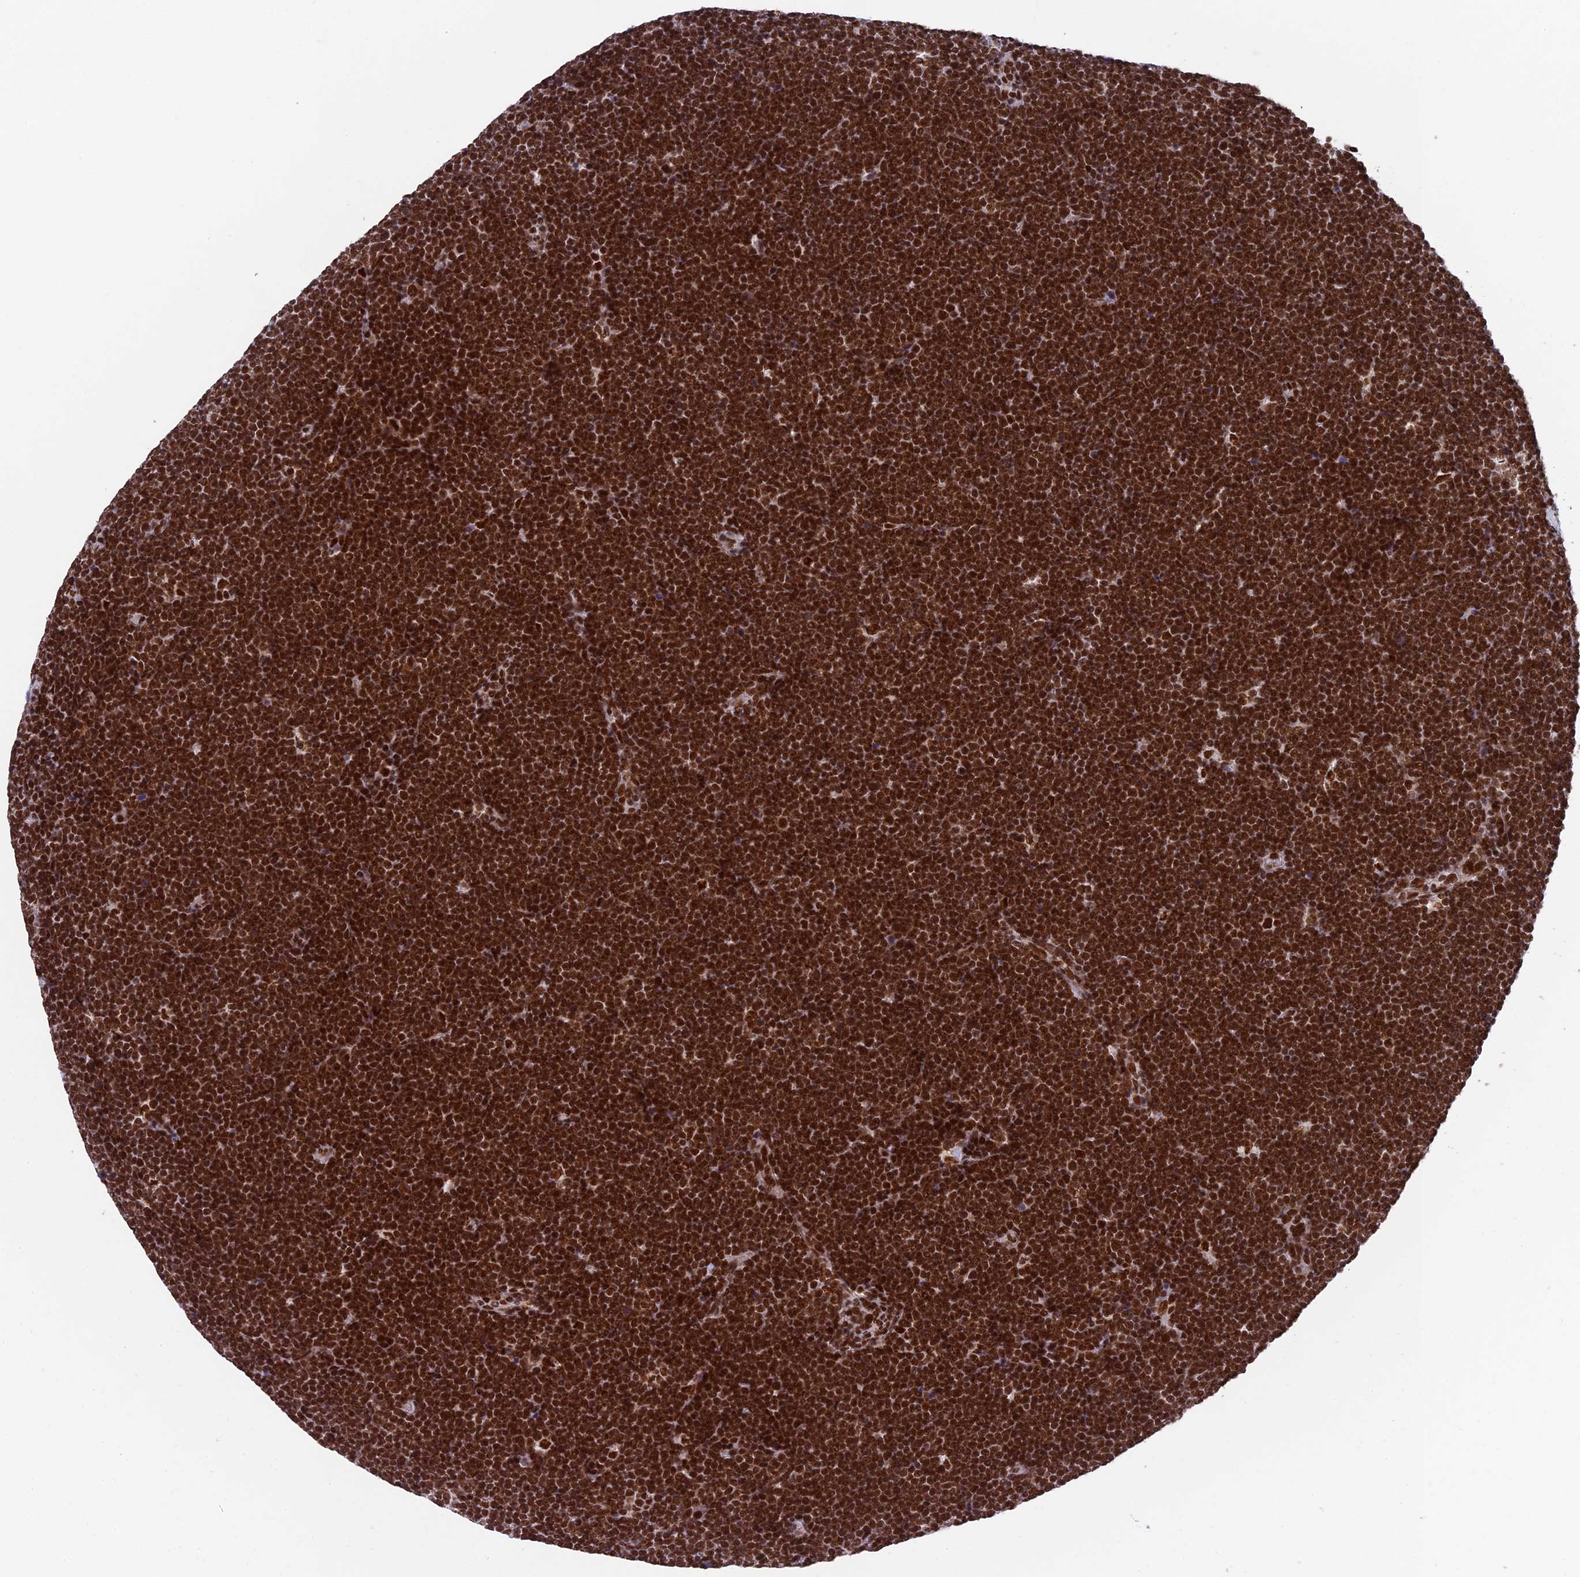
{"staining": {"intensity": "strong", "quantity": ">75%", "location": "nuclear"}, "tissue": "lymphoma", "cell_type": "Tumor cells", "image_type": "cancer", "snomed": [{"axis": "morphology", "description": "Malignant lymphoma, non-Hodgkin's type, High grade"}, {"axis": "topography", "description": "Lymph node"}], "caption": "A micrograph of human high-grade malignant lymphoma, non-Hodgkin's type stained for a protein shows strong nuclear brown staining in tumor cells. (Stains: DAB (3,3'-diaminobenzidine) in brown, nuclei in blue, Microscopy: brightfield microscopy at high magnification).", "gene": "EEF1AKMT3", "patient": {"sex": "male", "age": 13}}